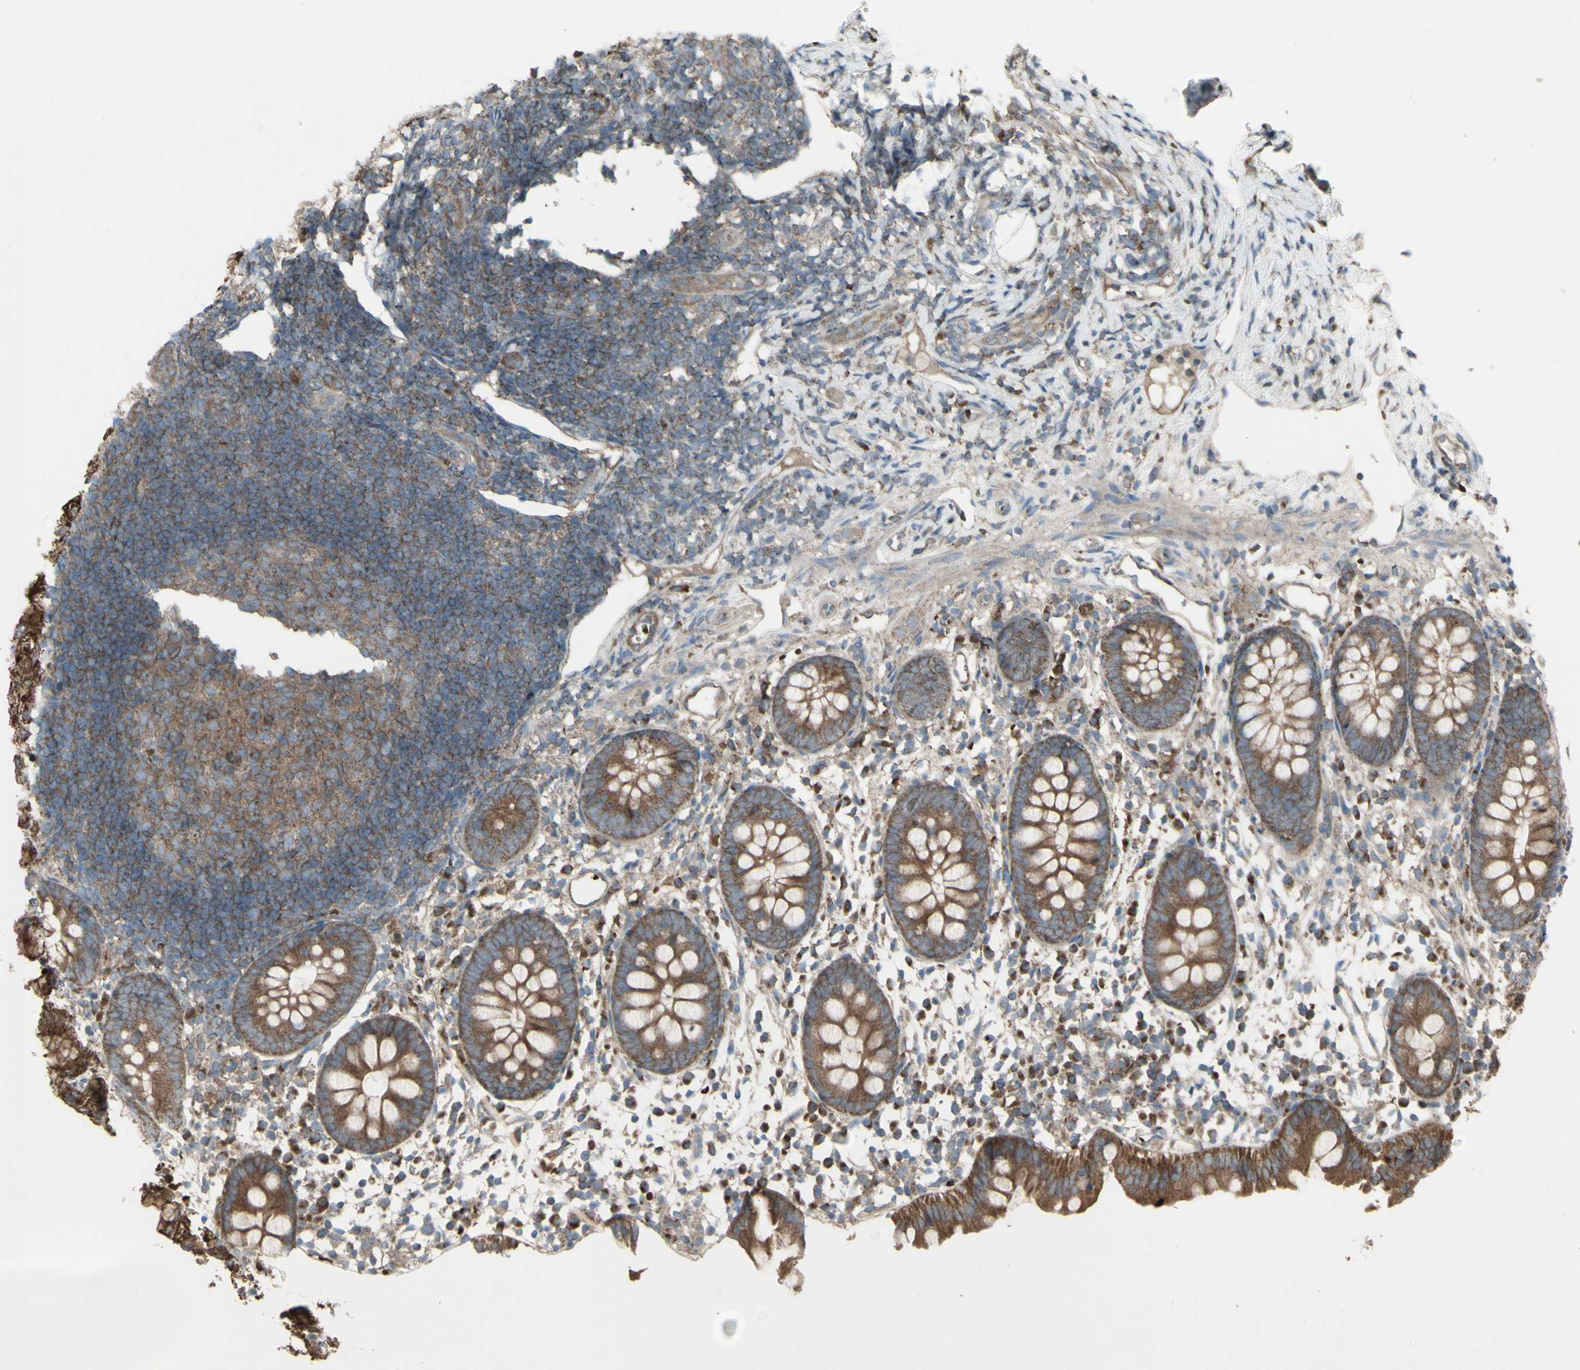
{"staining": {"intensity": "moderate", "quantity": ">75%", "location": "cytoplasmic/membranous"}, "tissue": "appendix", "cell_type": "Glandular cells", "image_type": "normal", "snomed": [{"axis": "morphology", "description": "Normal tissue, NOS"}, {"axis": "topography", "description": "Appendix"}], "caption": "Protein analysis of unremarkable appendix demonstrates moderate cytoplasmic/membranous expression in approximately >75% of glandular cells.", "gene": "SHC1", "patient": {"sex": "female", "age": 20}}